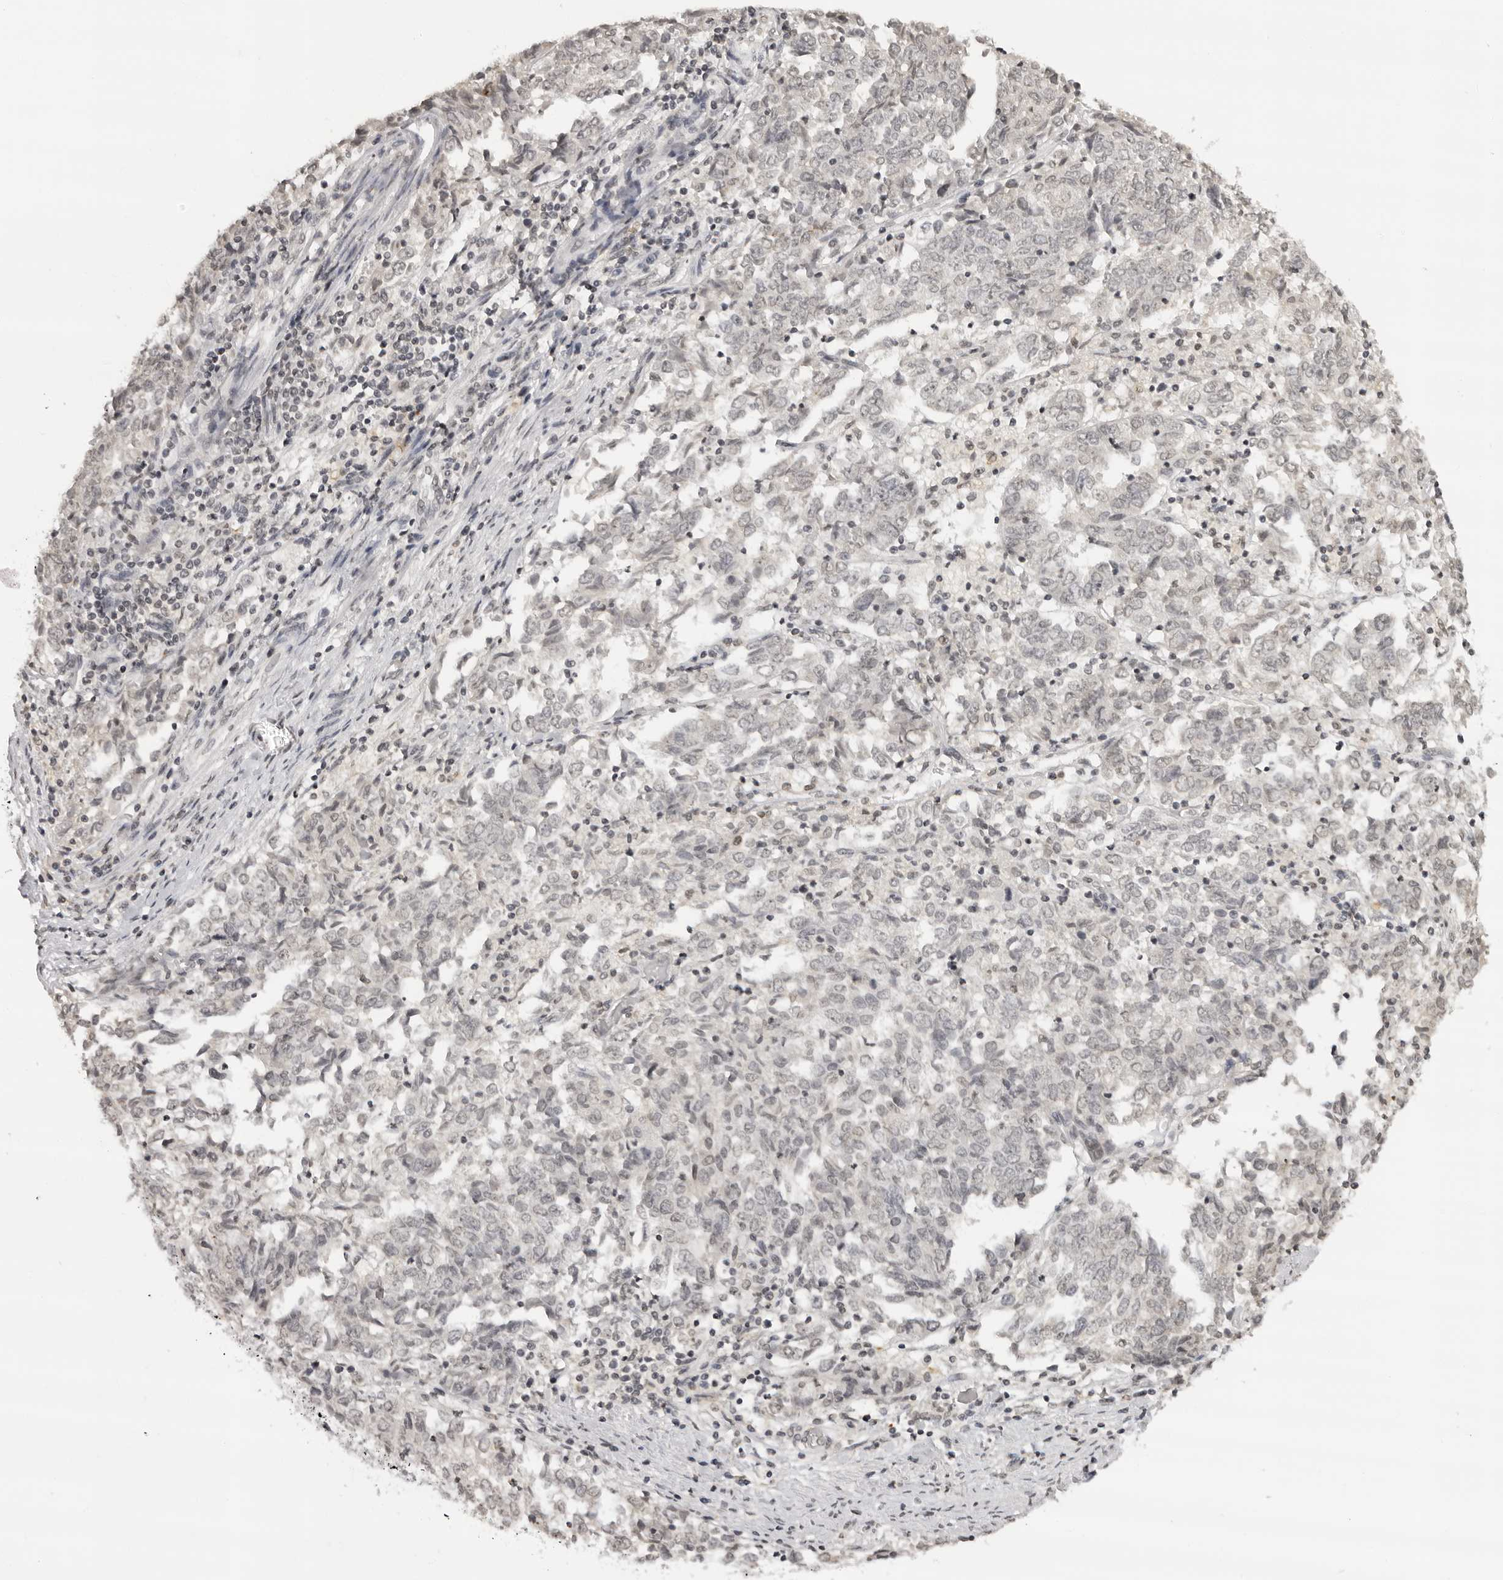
{"staining": {"intensity": "negative", "quantity": "none", "location": "none"}, "tissue": "endometrial cancer", "cell_type": "Tumor cells", "image_type": "cancer", "snomed": [{"axis": "morphology", "description": "Adenocarcinoma, NOS"}, {"axis": "topography", "description": "Endometrium"}], "caption": "Immunohistochemistry histopathology image of neoplastic tissue: human endometrial adenocarcinoma stained with DAB (3,3'-diaminobenzidine) exhibits no significant protein positivity in tumor cells. The staining was performed using DAB (3,3'-diaminobenzidine) to visualize the protein expression in brown, while the nuclei were stained in blue with hematoxylin (Magnification: 20x).", "gene": "NTM", "patient": {"sex": "female", "age": 80}}